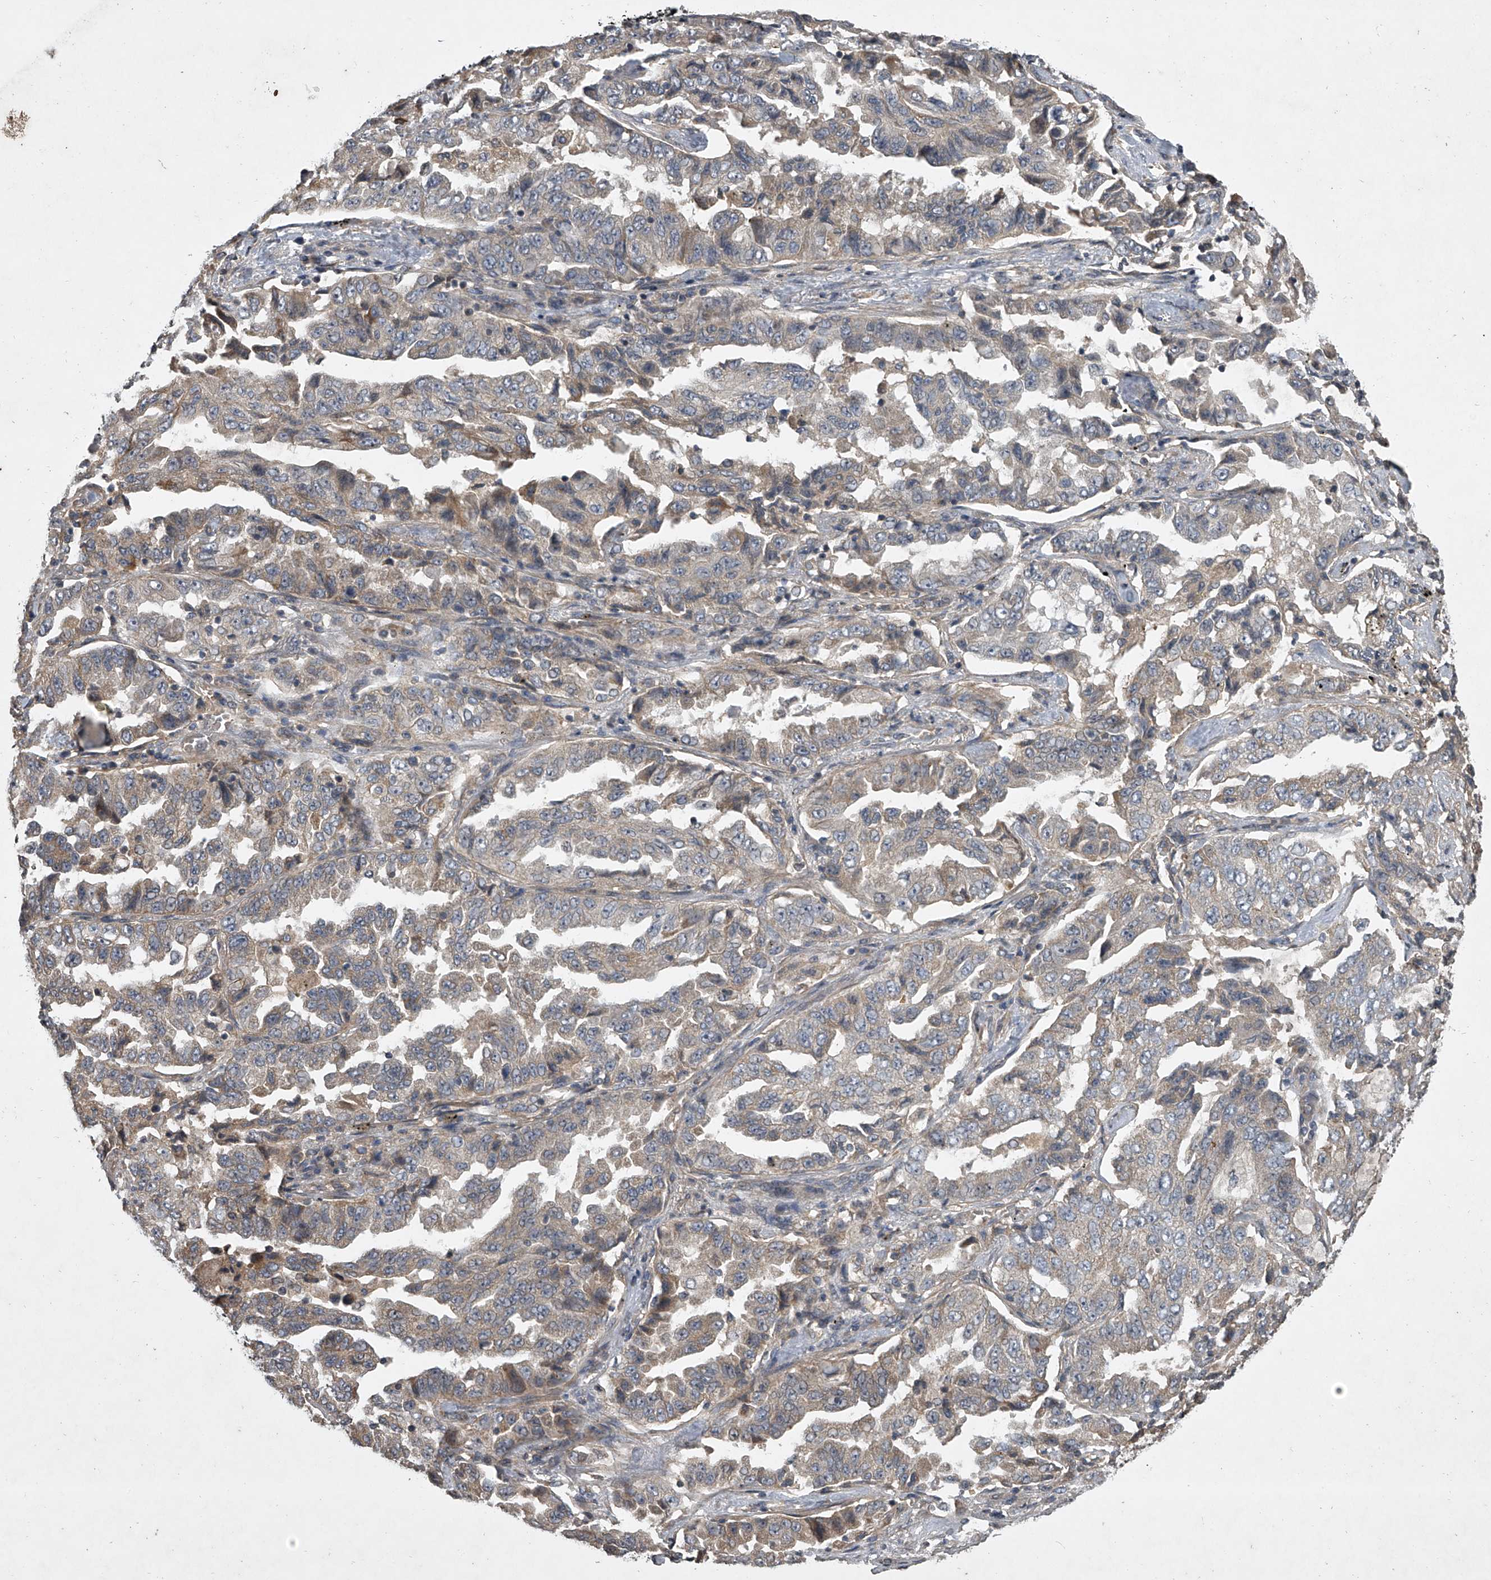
{"staining": {"intensity": "weak", "quantity": "<25%", "location": "cytoplasmic/membranous"}, "tissue": "lung cancer", "cell_type": "Tumor cells", "image_type": "cancer", "snomed": [{"axis": "morphology", "description": "Adenocarcinoma, NOS"}, {"axis": "topography", "description": "Lung"}], "caption": "The image shows no staining of tumor cells in lung adenocarcinoma.", "gene": "NFS1", "patient": {"sex": "female", "age": 51}}